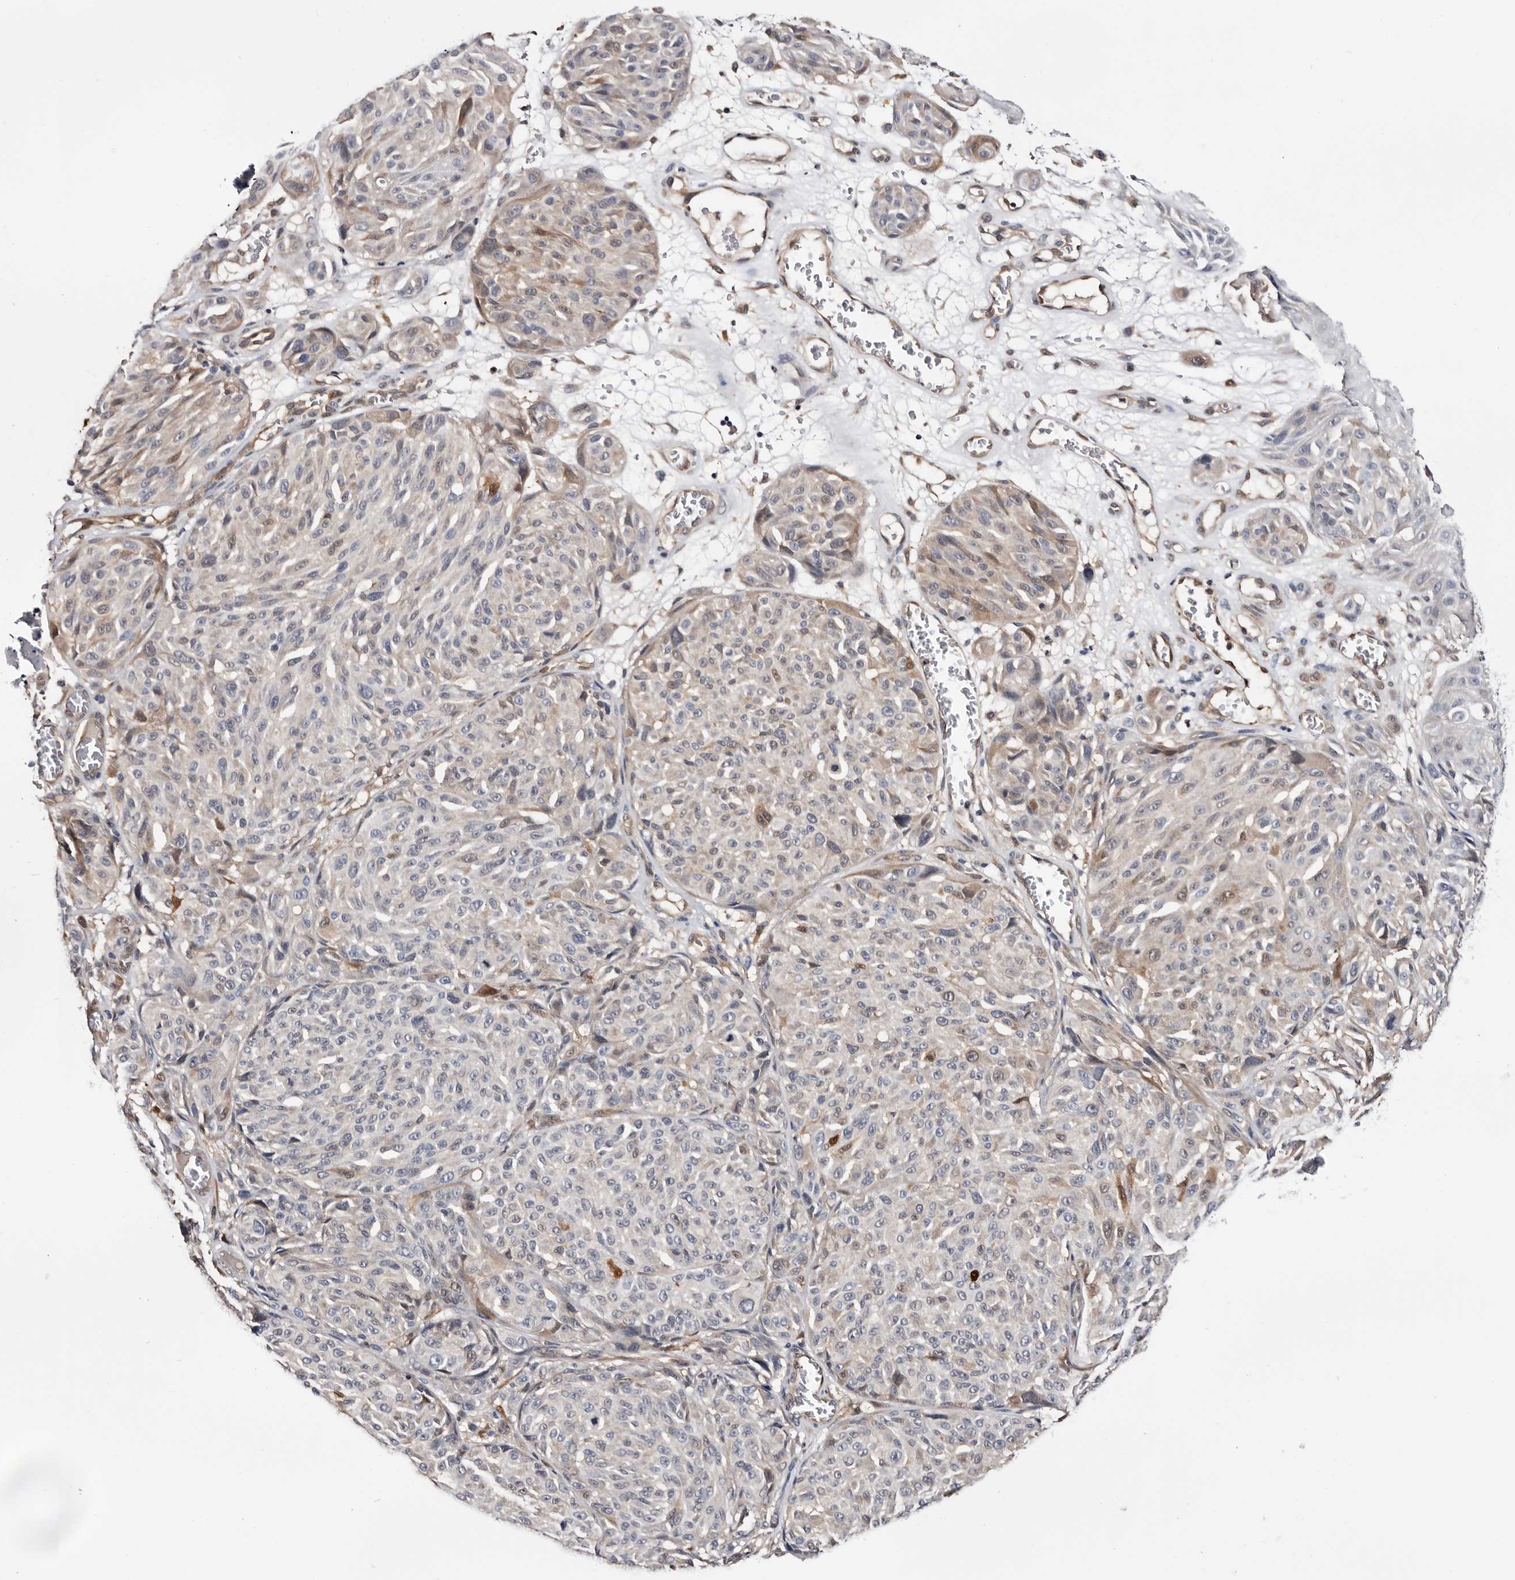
{"staining": {"intensity": "negative", "quantity": "none", "location": "none"}, "tissue": "melanoma", "cell_type": "Tumor cells", "image_type": "cancer", "snomed": [{"axis": "morphology", "description": "Malignant melanoma, NOS"}, {"axis": "topography", "description": "Skin"}], "caption": "There is no significant expression in tumor cells of melanoma.", "gene": "TP53I3", "patient": {"sex": "male", "age": 83}}